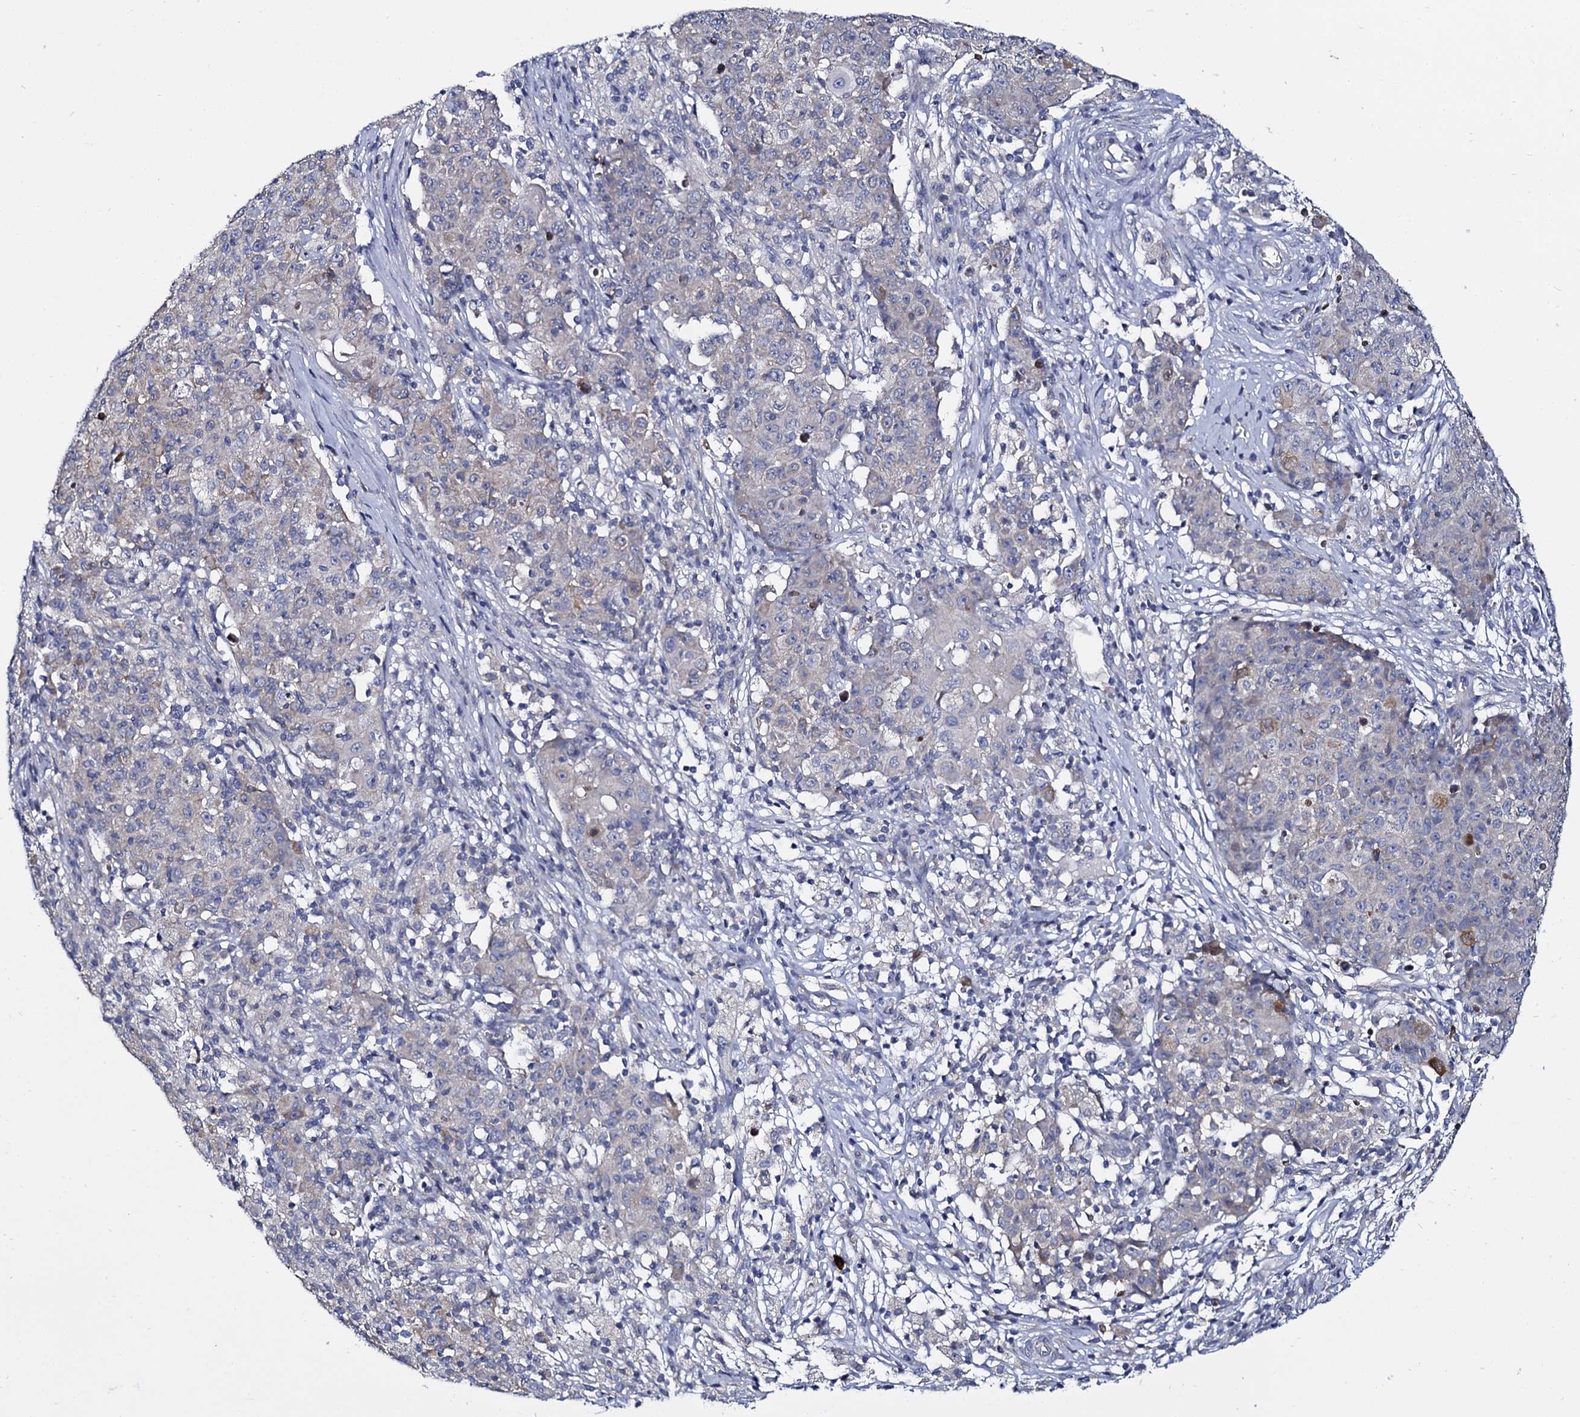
{"staining": {"intensity": "negative", "quantity": "none", "location": "none"}, "tissue": "ovarian cancer", "cell_type": "Tumor cells", "image_type": "cancer", "snomed": [{"axis": "morphology", "description": "Carcinoma, endometroid"}, {"axis": "topography", "description": "Ovary"}], "caption": "Immunohistochemistry histopathology image of neoplastic tissue: human endometroid carcinoma (ovarian) stained with DAB shows no significant protein expression in tumor cells.", "gene": "PANX2", "patient": {"sex": "female", "age": 42}}